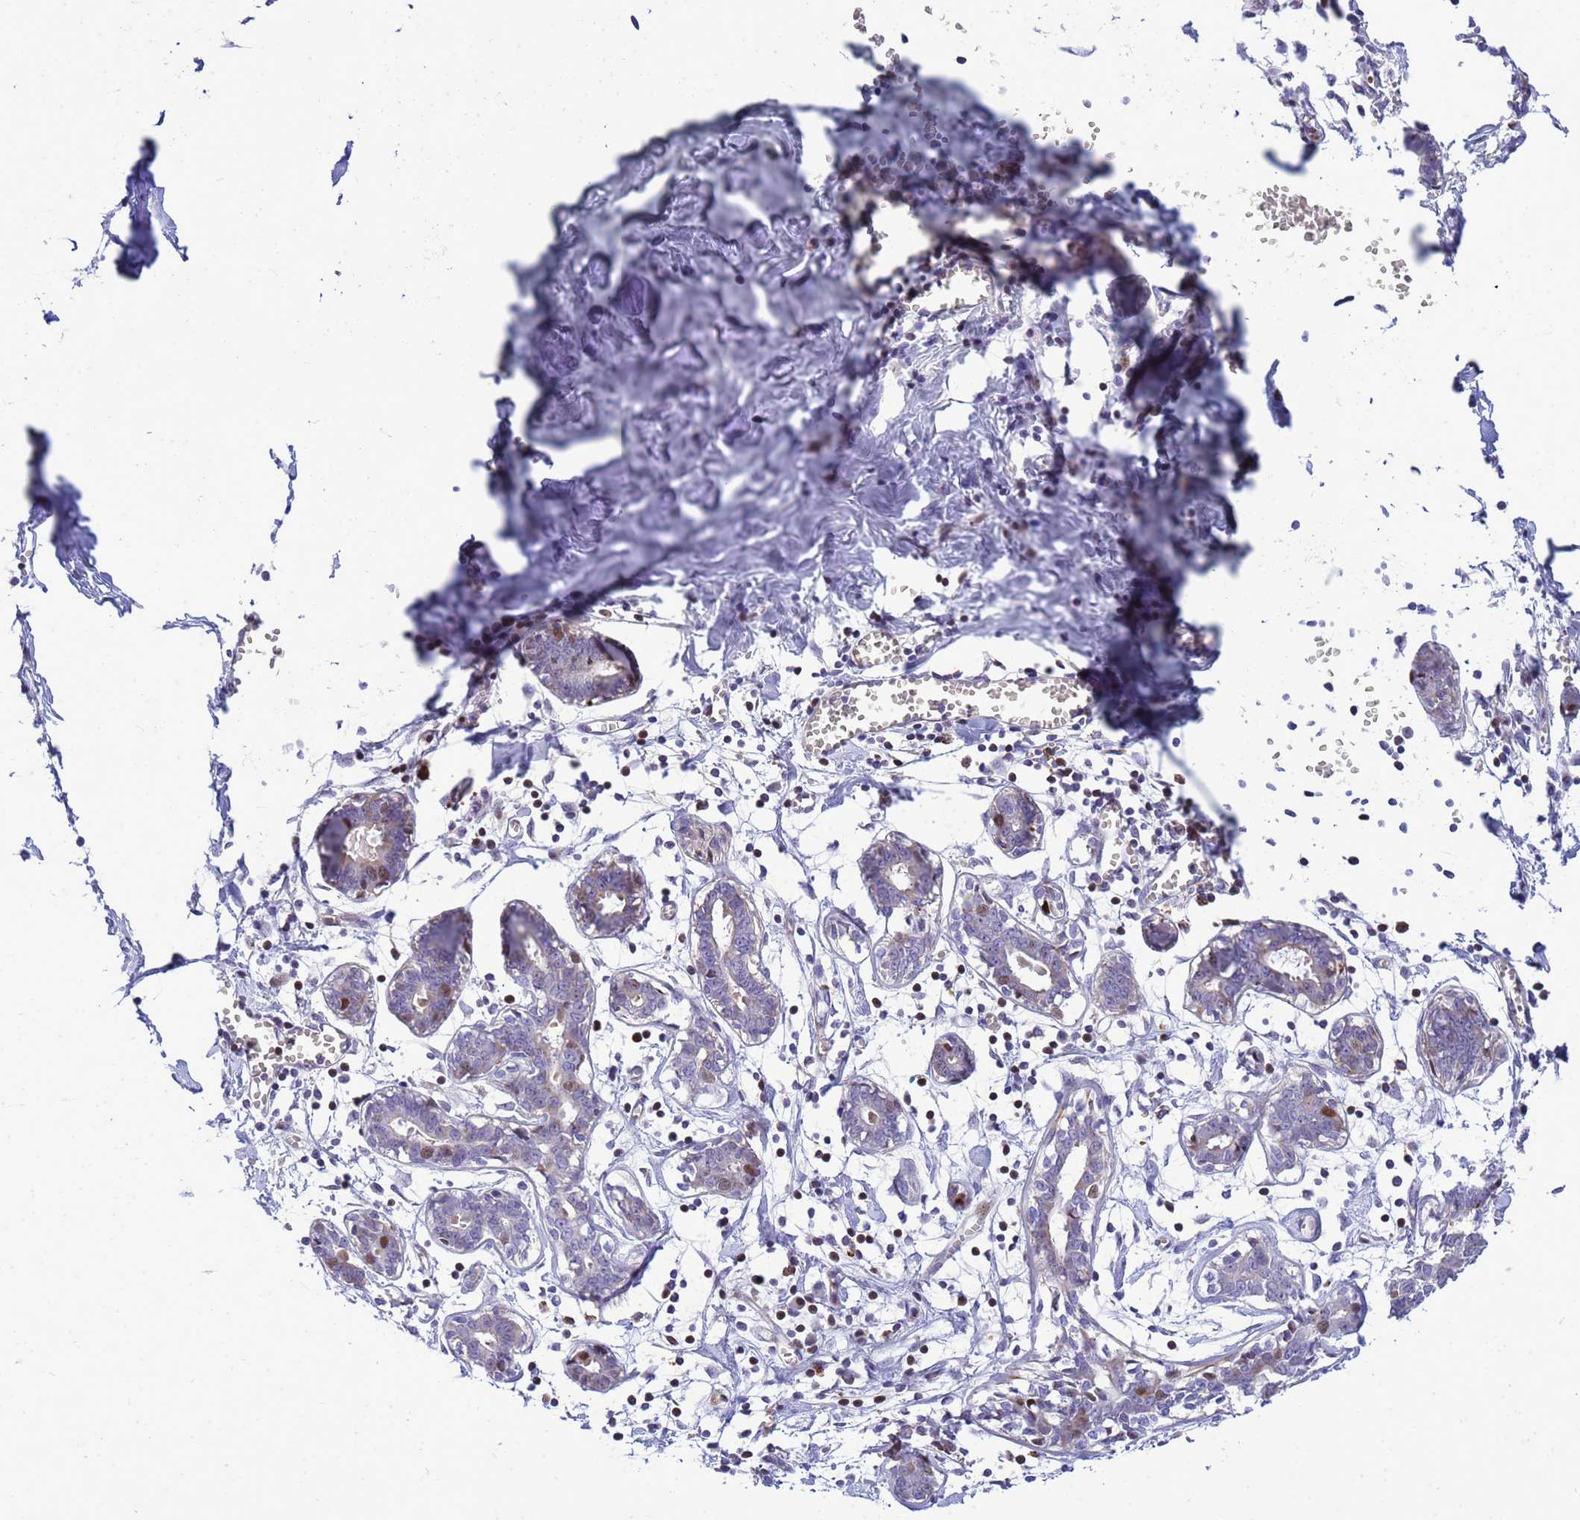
{"staining": {"intensity": "moderate", "quantity": "<25%", "location": "nuclear"}, "tissue": "breast", "cell_type": "Glandular cells", "image_type": "normal", "snomed": [{"axis": "morphology", "description": "Normal tissue, NOS"}, {"axis": "topography", "description": "Breast"}], "caption": "Moderate nuclear positivity is present in about <25% of glandular cells in unremarkable breast.", "gene": "ADAMTS7", "patient": {"sex": "female", "age": 27}}